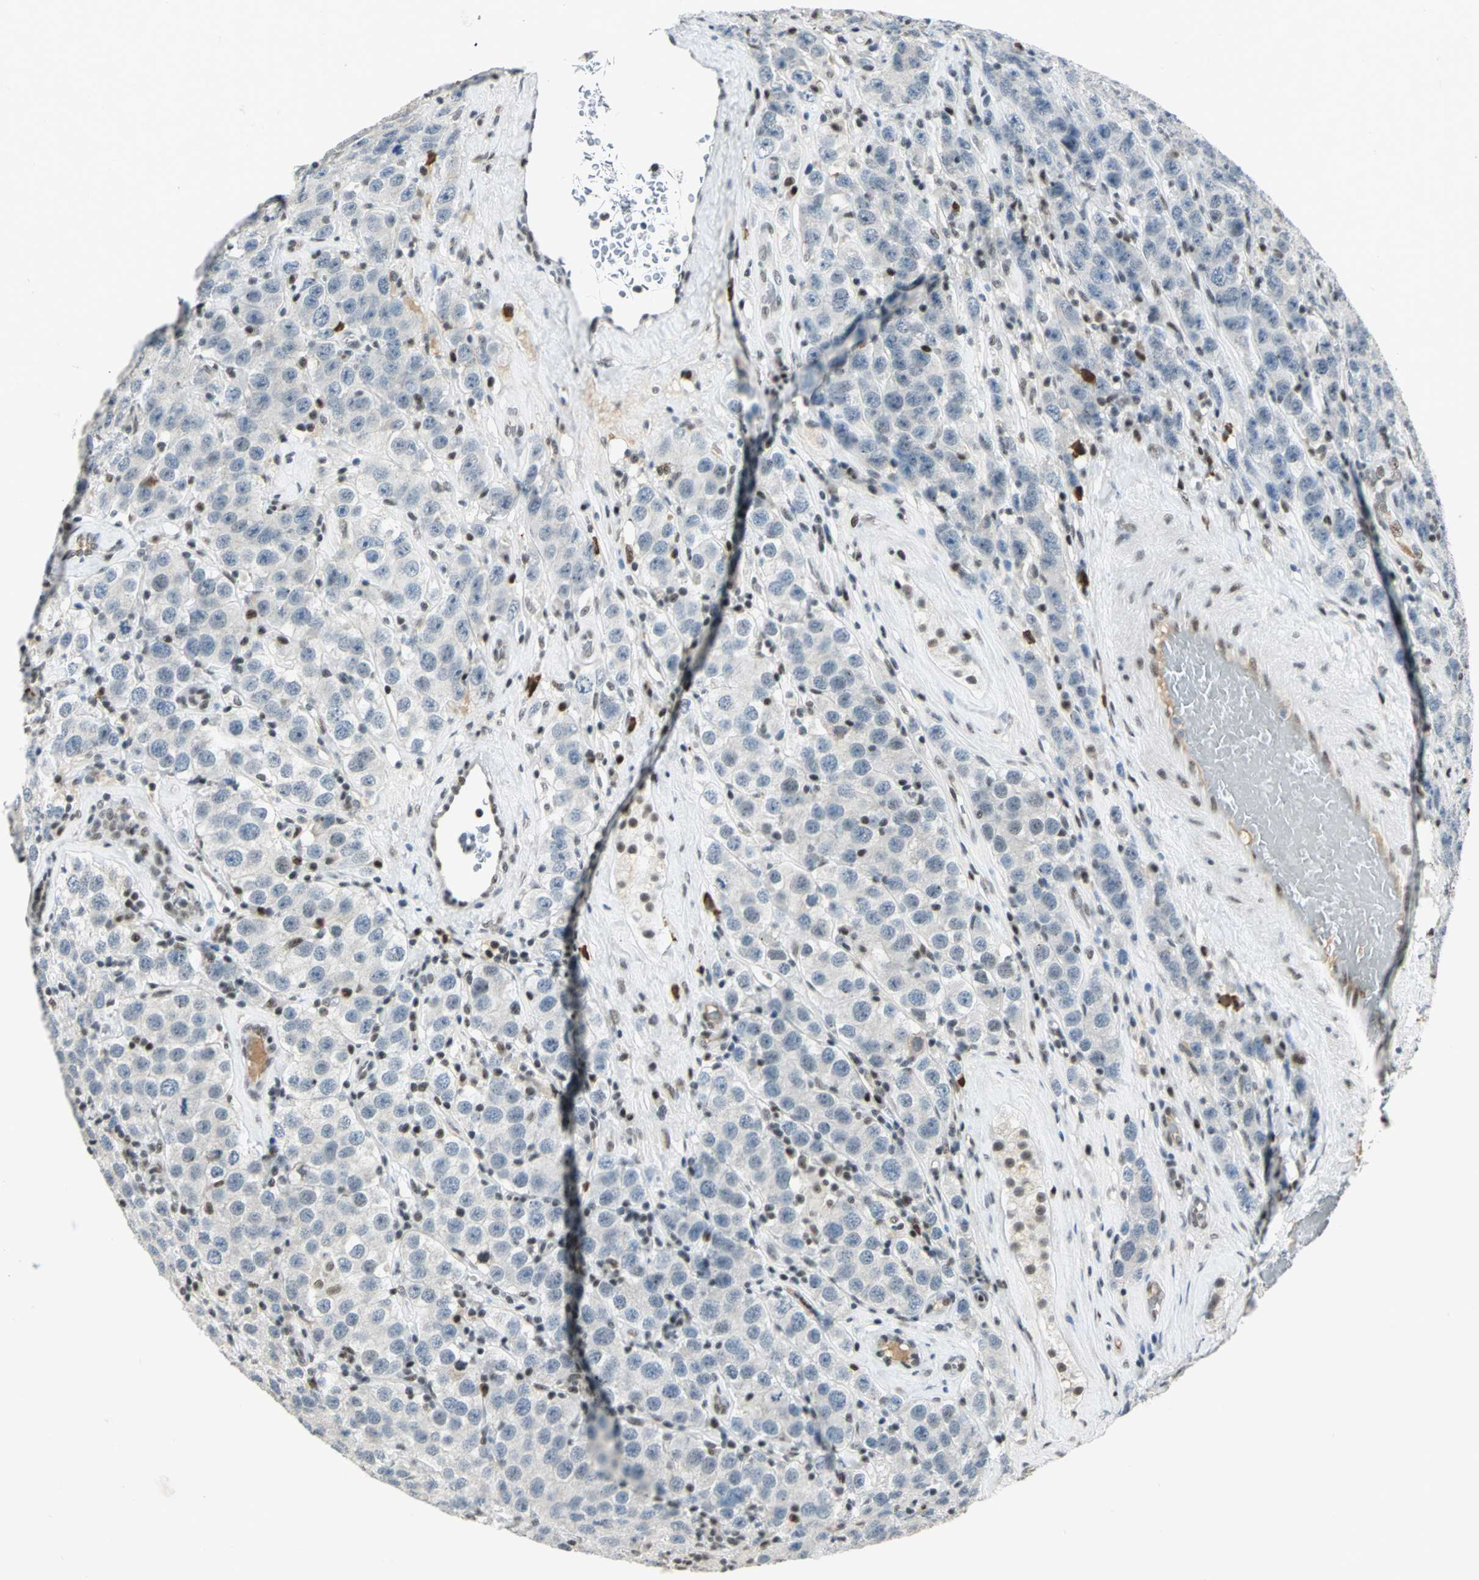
{"staining": {"intensity": "negative", "quantity": "none", "location": "none"}, "tissue": "testis cancer", "cell_type": "Tumor cells", "image_type": "cancer", "snomed": [{"axis": "morphology", "description": "Seminoma, NOS"}, {"axis": "topography", "description": "Testis"}], "caption": "IHC histopathology image of testis seminoma stained for a protein (brown), which exhibits no expression in tumor cells. The staining was performed using DAB (3,3'-diaminobenzidine) to visualize the protein expression in brown, while the nuclei were stained in blue with hematoxylin (Magnification: 20x).", "gene": "CCNT1", "patient": {"sex": "male", "age": 52}}